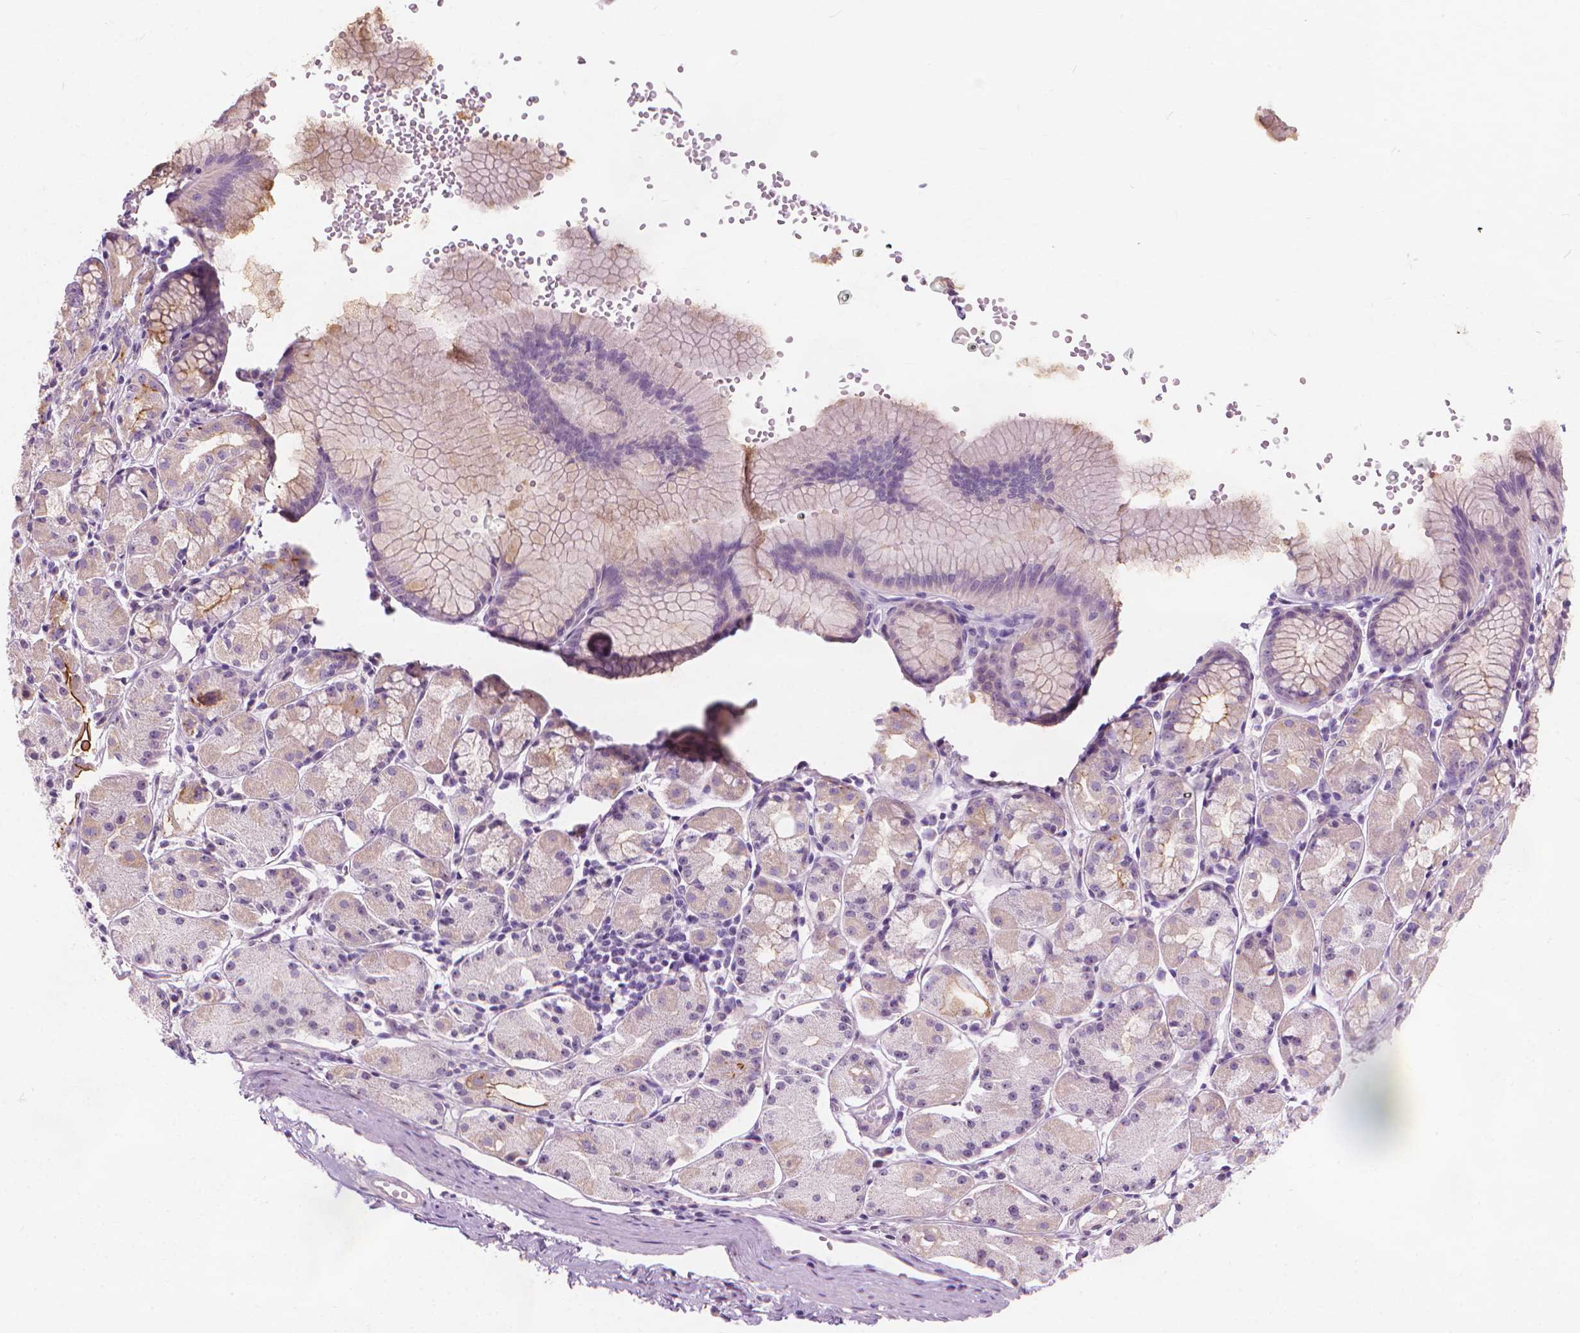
{"staining": {"intensity": "weak", "quantity": "<25%", "location": "cytoplasmic/membranous"}, "tissue": "stomach", "cell_type": "Glandular cells", "image_type": "normal", "snomed": [{"axis": "morphology", "description": "Normal tissue, NOS"}, {"axis": "topography", "description": "Stomach, upper"}], "caption": "Immunohistochemical staining of unremarkable stomach reveals no significant positivity in glandular cells. (Brightfield microscopy of DAB immunohistochemistry (IHC) at high magnification).", "gene": "GPRC5A", "patient": {"sex": "male", "age": 47}}